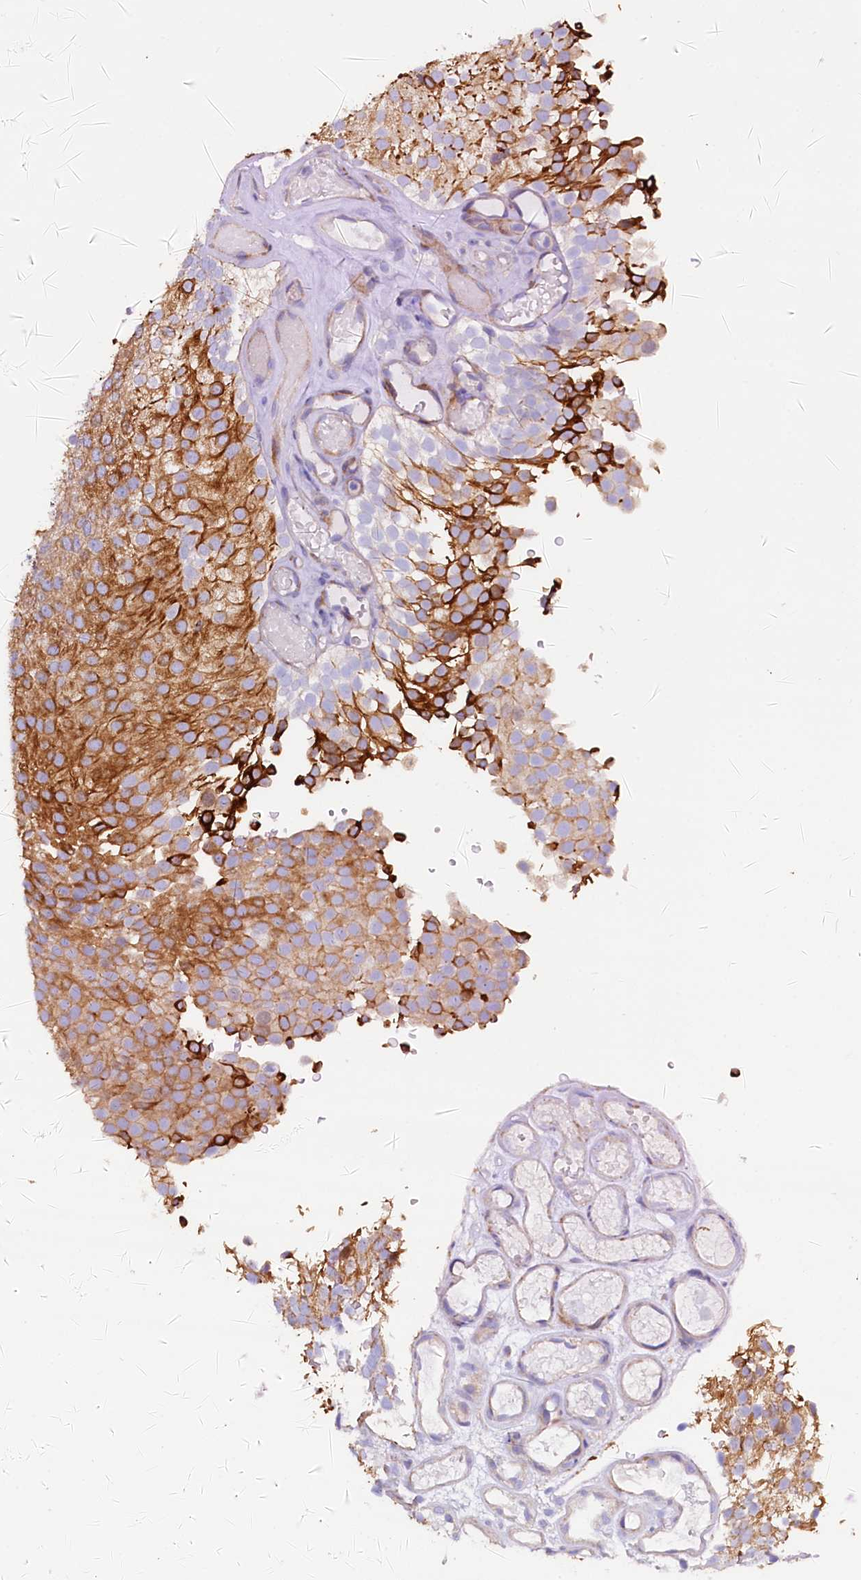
{"staining": {"intensity": "moderate", "quantity": "25%-75%", "location": "cytoplasmic/membranous"}, "tissue": "urothelial cancer", "cell_type": "Tumor cells", "image_type": "cancer", "snomed": [{"axis": "morphology", "description": "Urothelial carcinoma, Low grade"}, {"axis": "topography", "description": "Urinary bladder"}], "caption": "A high-resolution image shows immunohistochemistry (IHC) staining of urothelial cancer, which shows moderate cytoplasmic/membranous staining in about 25%-75% of tumor cells.", "gene": "WNT8A", "patient": {"sex": "male", "age": 78}}